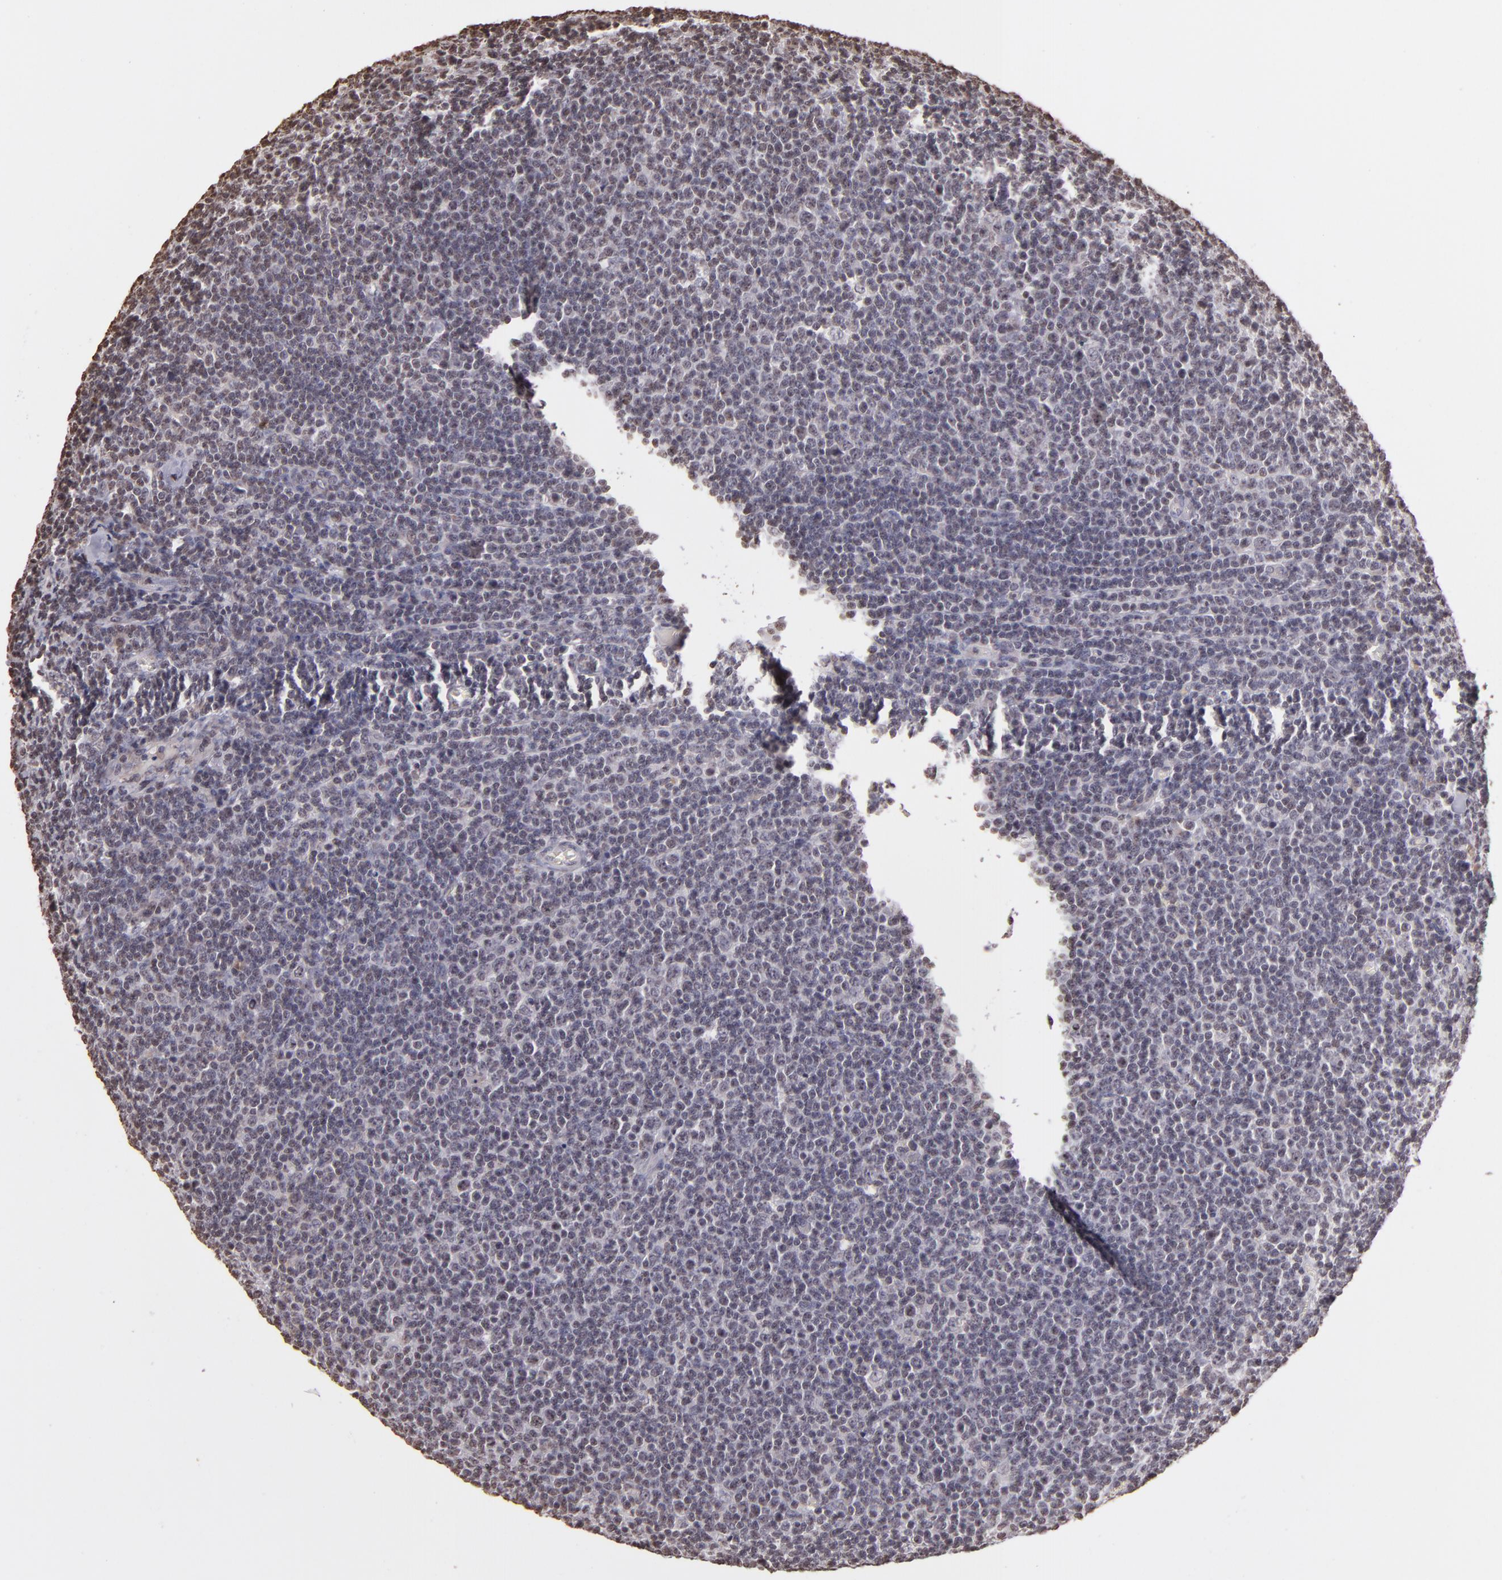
{"staining": {"intensity": "negative", "quantity": "none", "location": "none"}, "tissue": "lymphoma", "cell_type": "Tumor cells", "image_type": "cancer", "snomed": [{"axis": "morphology", "description": "Malignant lymphoma, non-Hodgkin's type, Low grade"}, {"axis": "topography", "description": "Lymph node"}], "caption": "DAB (3,3'-diaminobenzidine) immunohistochemical staining of human lymphoma reveals no significant staining in tumor cells.", "gene": "THRB", "patient": {"sex": "male", "age": 74}}